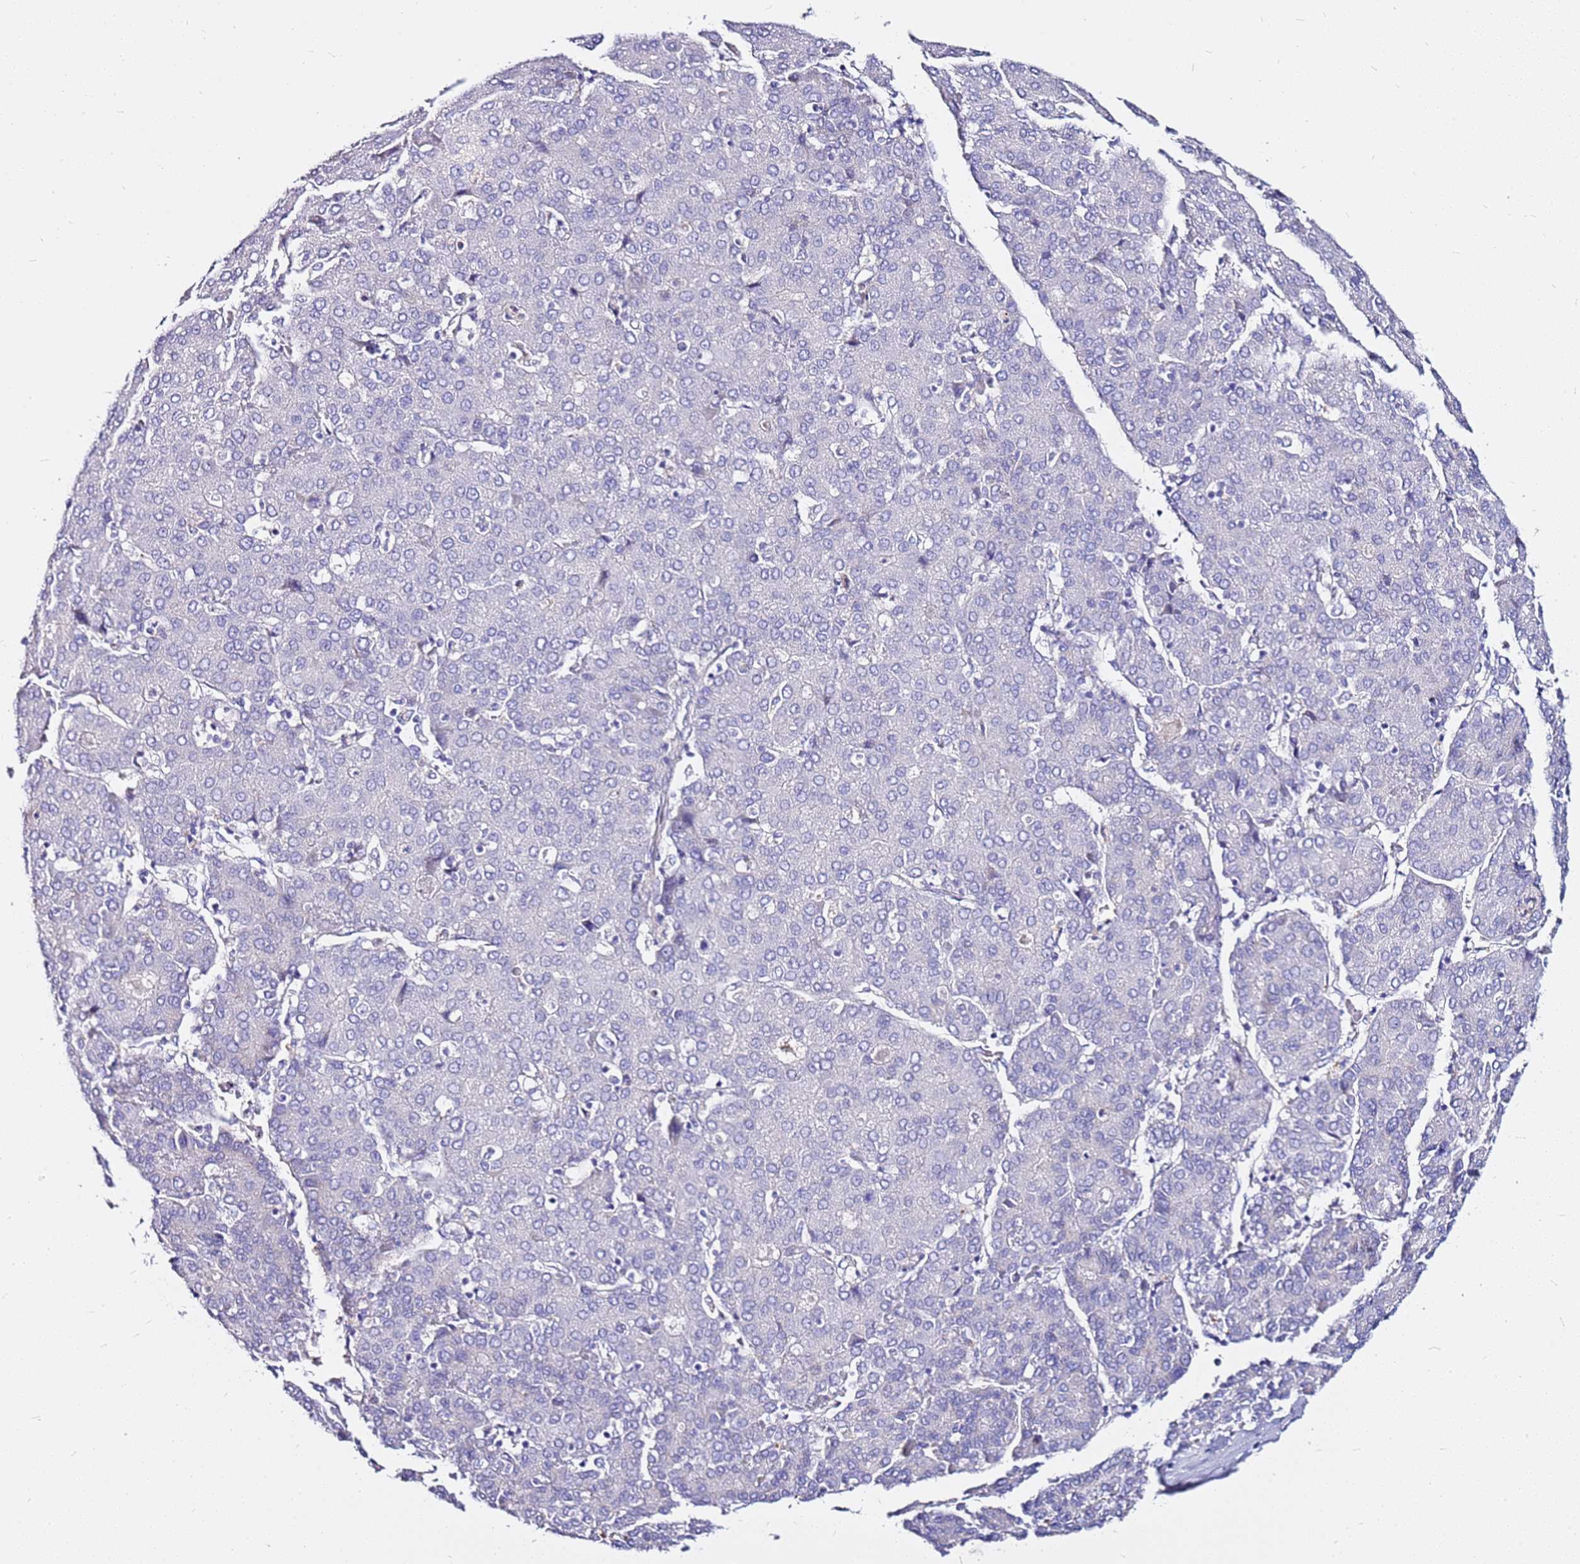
{"staining": {"intensity": "negative", "quantity": "none", "location": "none"}, "tissue": "liver cancer", "cell_type": "Tumor cells", "image_type": "cancer", "snomed": [{"axis": "morphology", "description": "Carcinoma, Hepatocellular, NOS"}, {"axis": "topography", "description": "Liver"}], "caption": "Tumor cells are negative for protein expression in human hepatocellular carcinoma (liver).", "gene": "CASD1", "patient": {"sex": "male", "age": 65}}